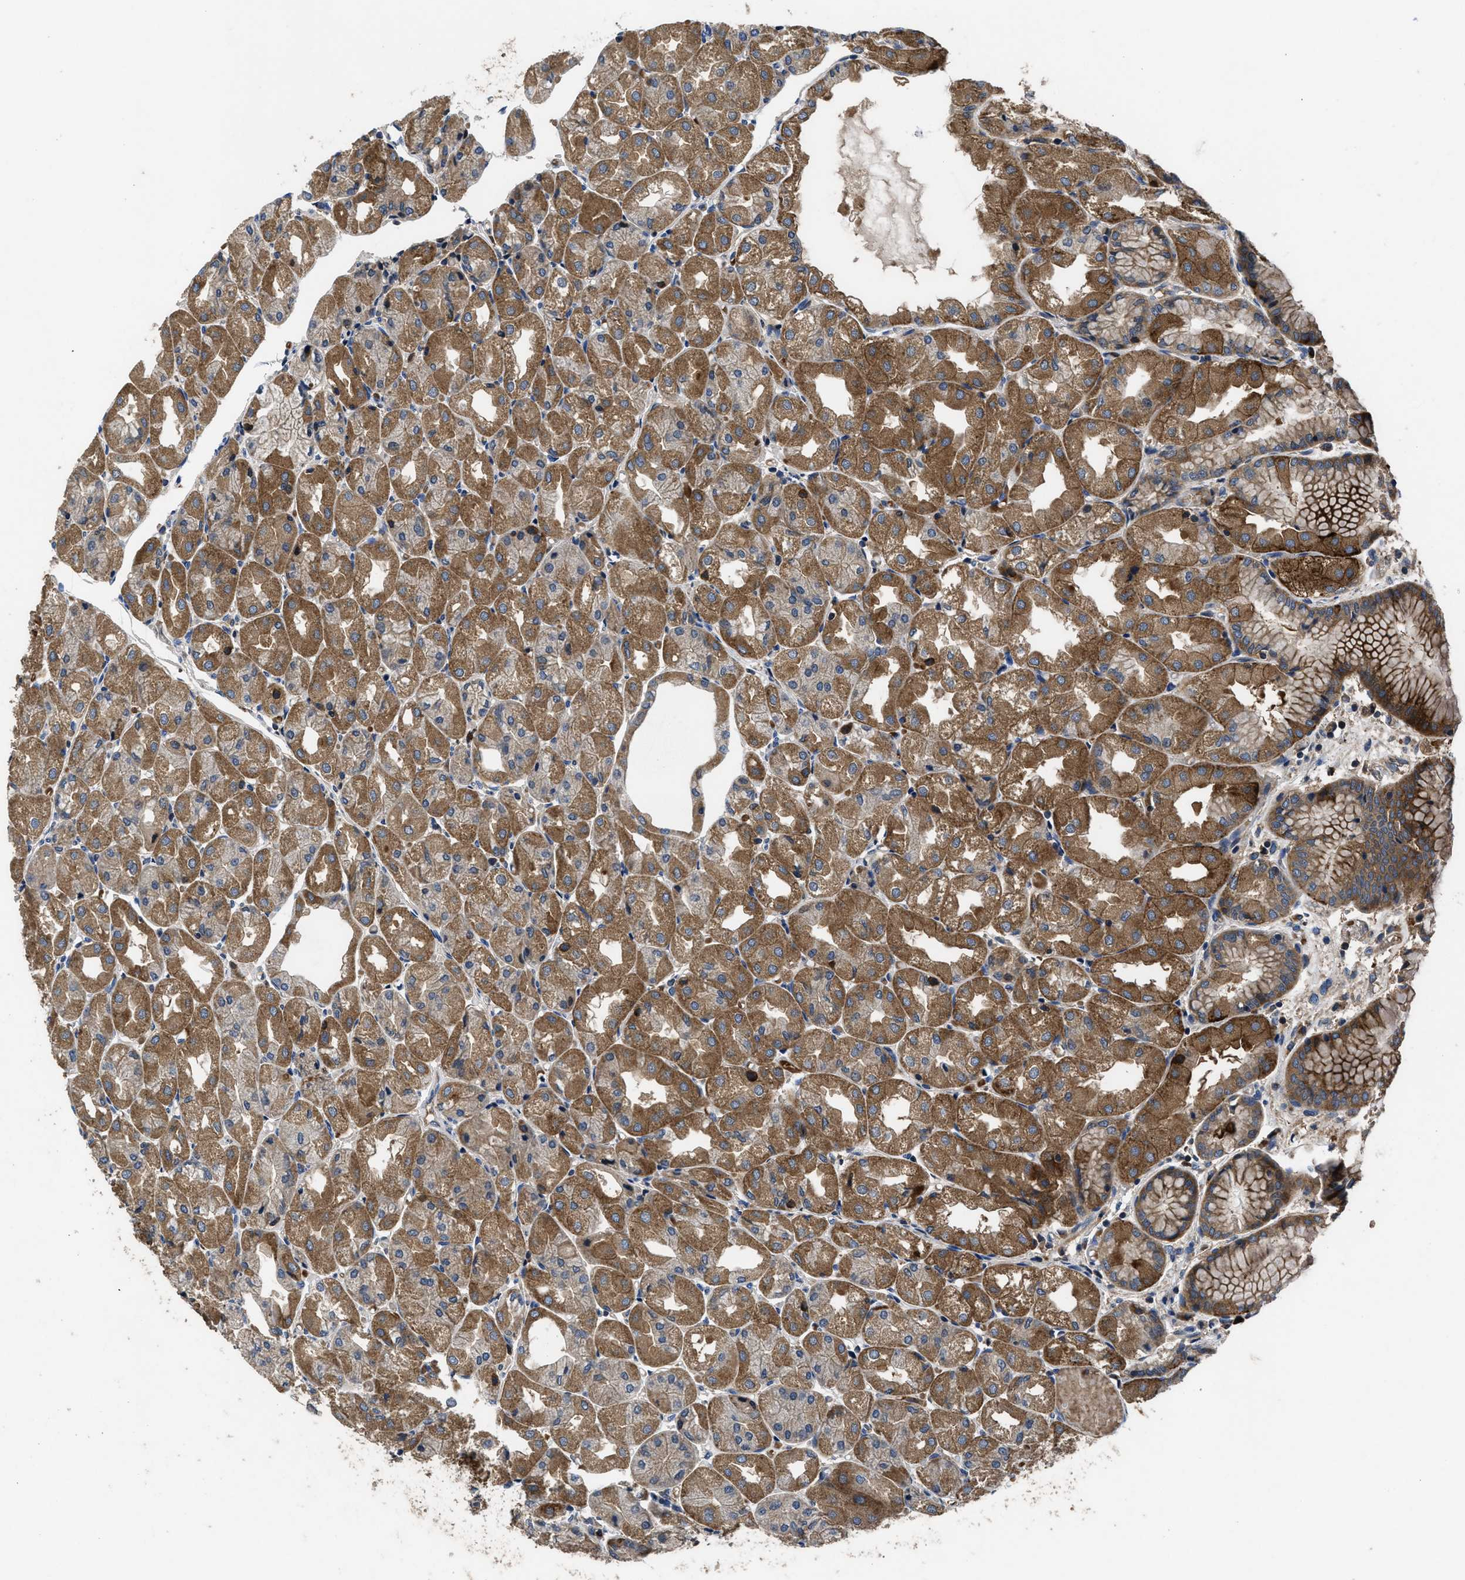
{"staining": {"intensity": "strong", "quantity": "25%-75%", "location": "cytoplasmic/membranous"}, "tissue": "stomach", "cell_type": "Glandular cells", "image_type": "normal", "snomed": [{"axis": "morphology", "description": "Normal tissue, NOS"}, {"axis": "topography", "description": "Stomach, upper"}], "caption": "A histopathology image of stomach stained for a protein demonstrates strong cytoplasmic/membranous brown staining in glandular cells.", "gene": "YBEY", "patient": {"sex": "male", "age": 72}}